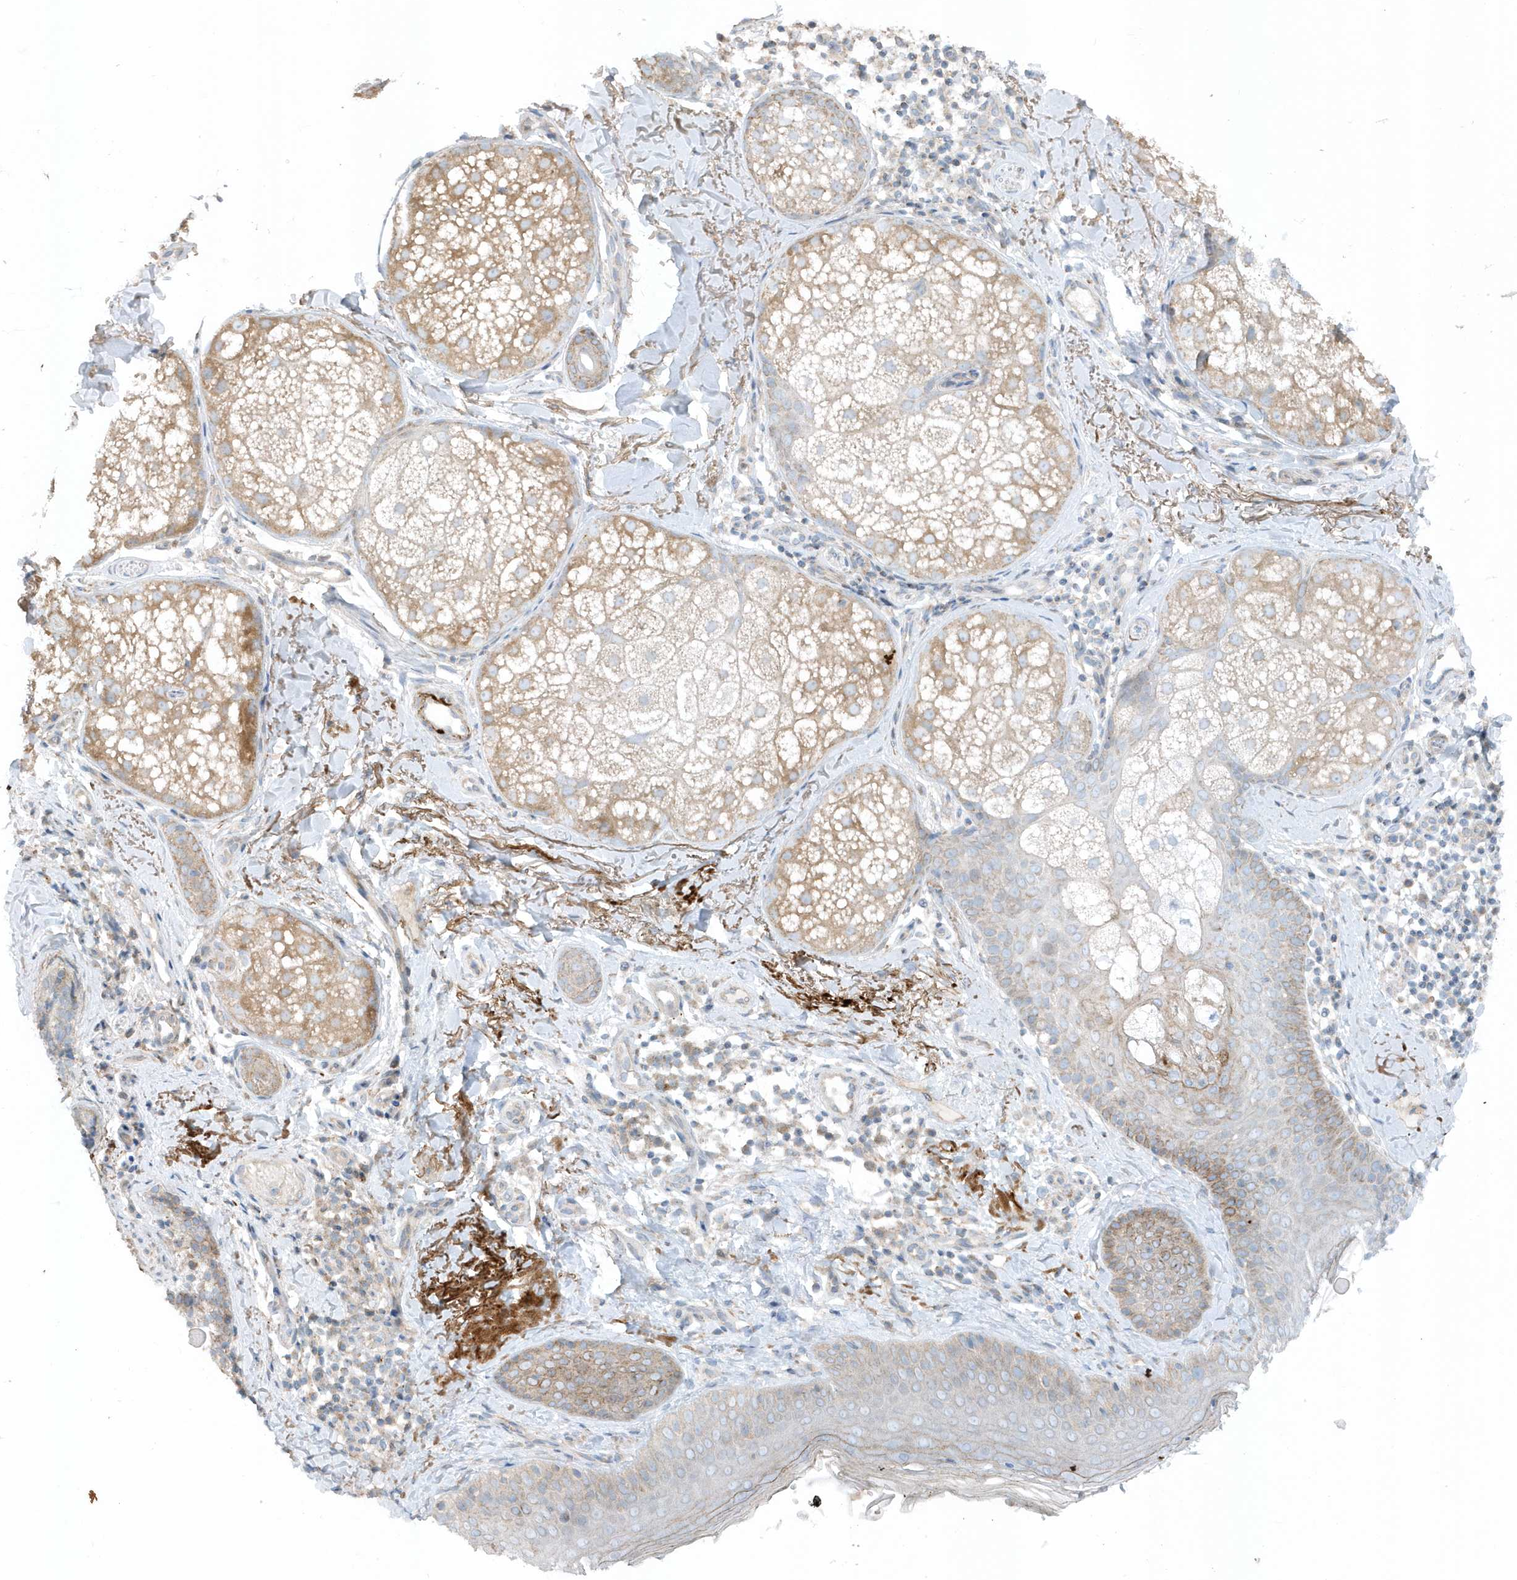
{"staining": {"intensity": "moderate", "quantity": ">75%", "location": "cytoplasmic/membranous"}, "tissue": "skin", "cell_type": "Fibroblasts", "image_type": "normal", "snomed": [{"axis": "morphology", "description": "Normal tissue, NOS"}, {"axis": "topography", "description": "Skin"}], "caption": "This image exhibits immunohistochemistry staining of benign skin, with medium moderate cytoplasmic/membranous staining in about >75% of fibroblasts.", "gene": "SLC38A2", "patient": {"sex": "male", "age": 57}}